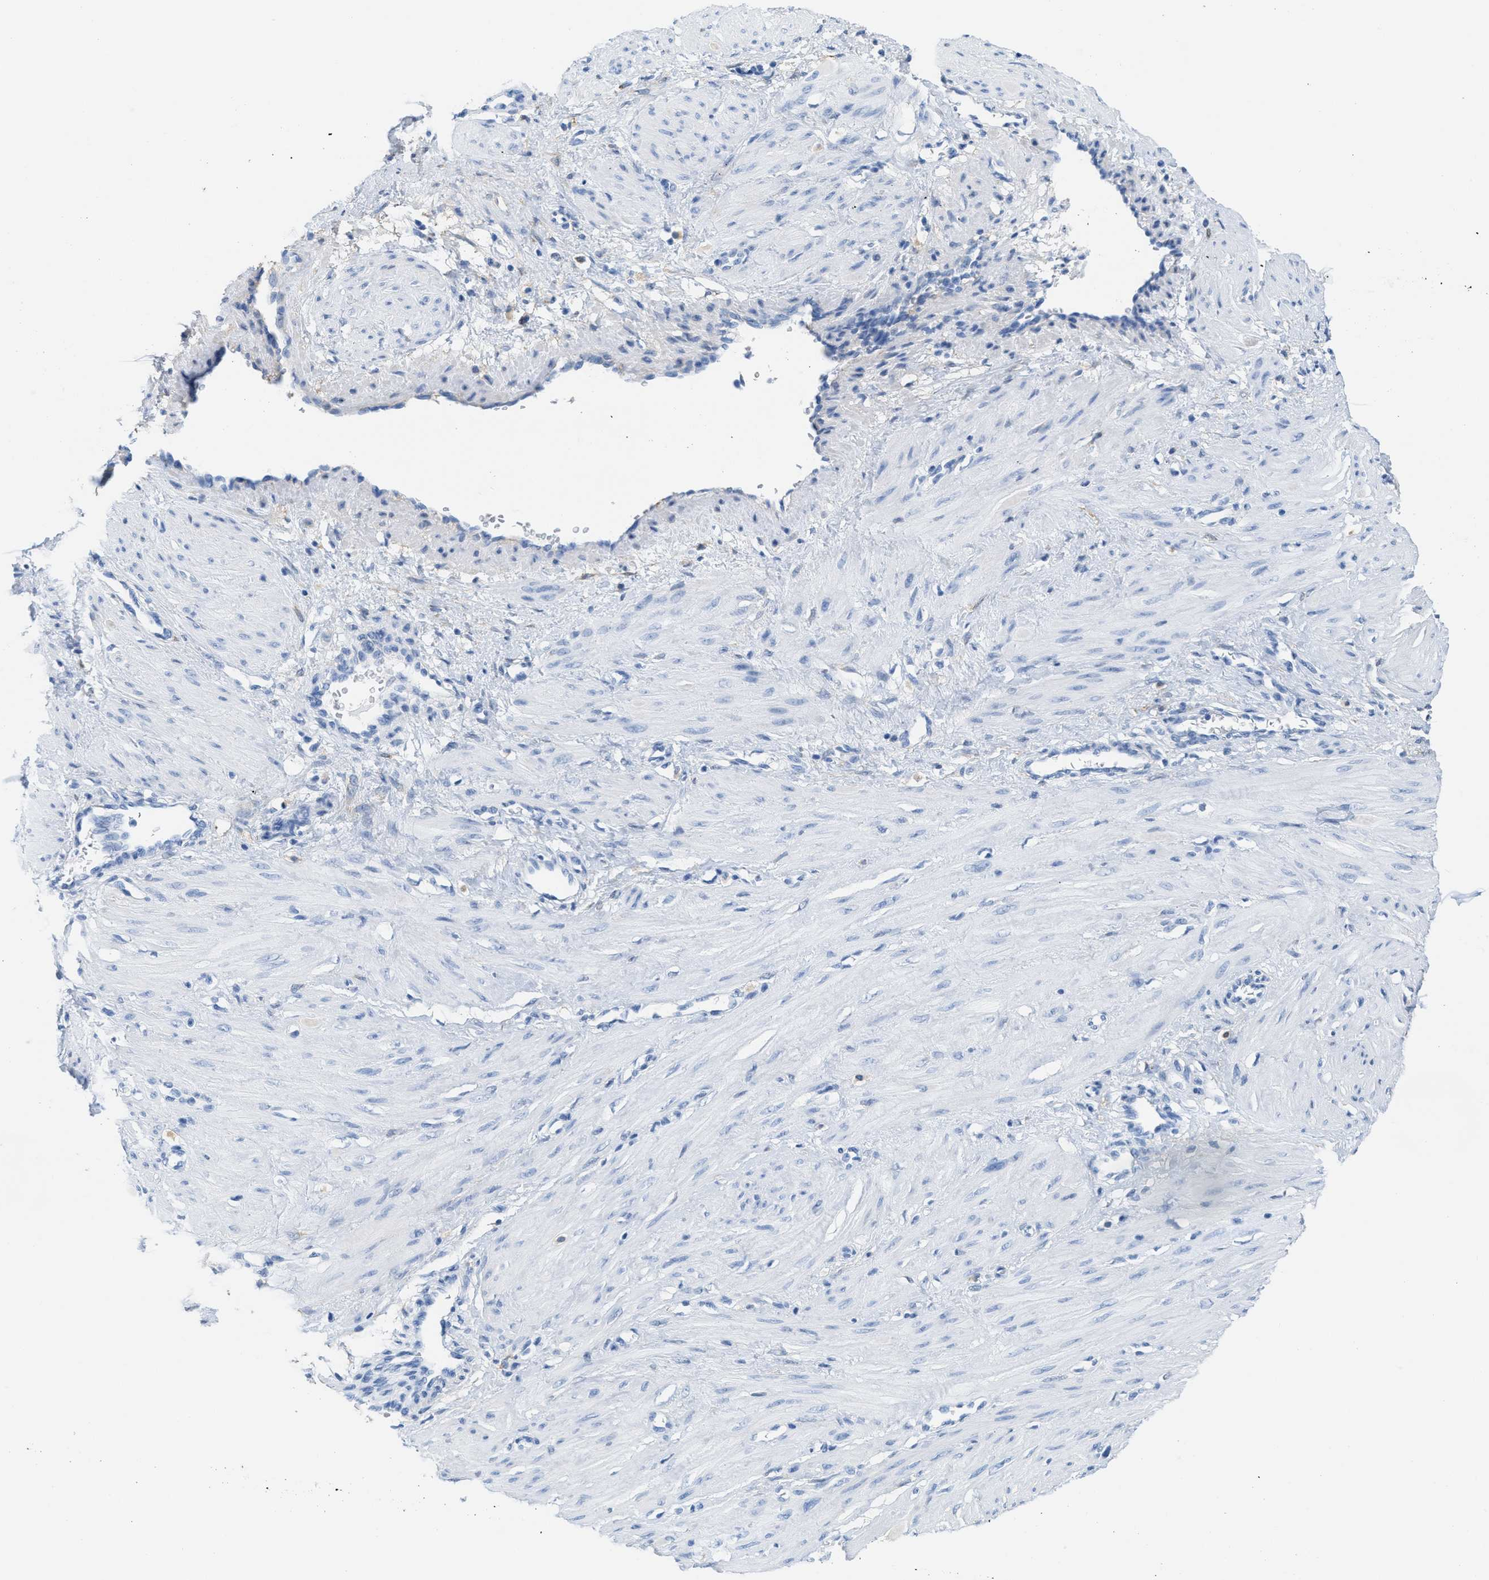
{"staining": {"intensity": "negative", "quantity": "none", "location": "none"}, "tissue": "smooth muscle", "cell_type": "Smooth muscle cells", "image_type": "normal", "snomed": [{"axis": "morphology", "description": "Normal tissue, NOS"}, {"axis": "topography", "description": "Endometrium"}], "caption": "Smooth muscle cells are negative for protein expression in unremarkable human smooth muscle. (DAB immunohistochemistry with hematoxylin counter stain).", "gene": "ASGR1", "patient": {"sex": "female", "age": 33}}